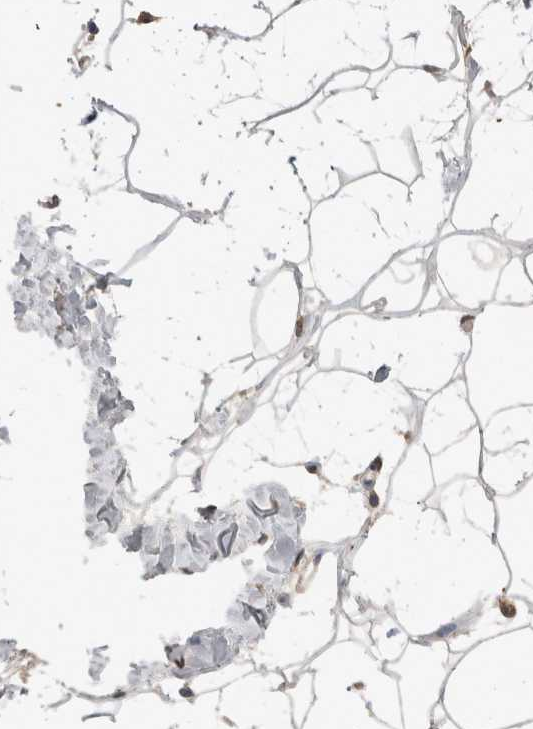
{"staining": {"intensity": "weak", "quantity": ">75%", "location": "cytoplasmic/membranous"}, "tissue": "adipose tissue", "cell_type": "Adipocytes", "image_type": "normal", "snomed": [{"axis": "morphology", "description": "Normal tissue, NOS"}, {"axis": "morphology", "description": "Fibrosis, NOS"}, {"axis": "topography", "description": "Breast"}, {"axis": "topography", "description": "Adipose tissue"}], "caption": "High-magnification brightfield microscopy of unremarkable adipose tissue stained with DAB (brown) and counterstained with hematoxylin (blue). adipocytes exhibit weak cytoplasmic/membranous positivity is present in approximately>75% of cells.", "gene": "NAALADL2", "patient": {"sex": "female", "age": 39}}